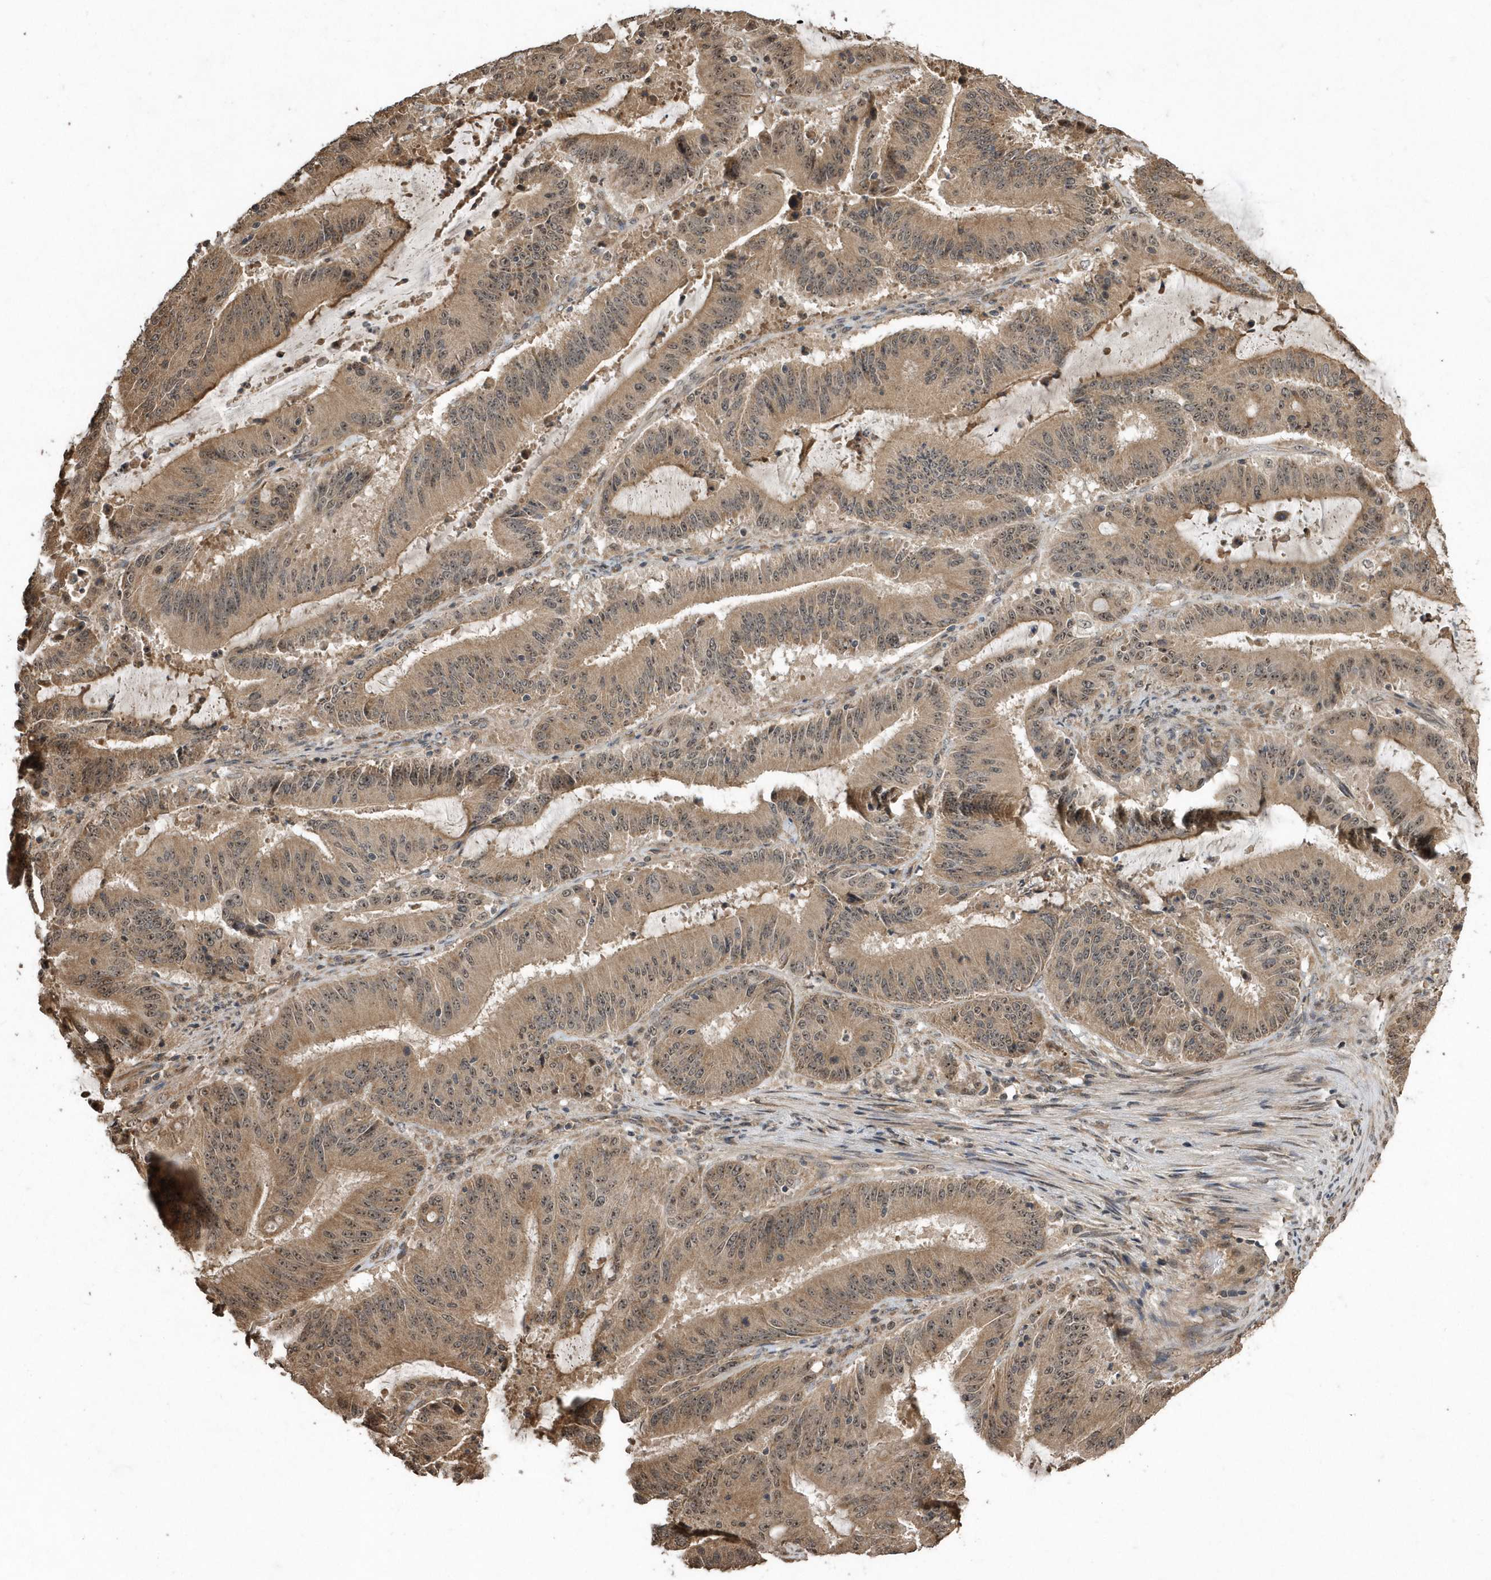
{"staining": {"intensity": "moderate", "quantity": ">75%", "location": "cytoplasmic/membranous"}, "tissue": "liver cancer", "cell_type": "Tumor cells", "image_type": "cancer", "snomed": [{"axis": "morphology", "description": "Normal tissue, NOS"}, {"axis": "morphology", "description": "Cholangiocarcinoma"}, {"axis": "topography", "description": "Liver"}, {"axis": "topography", "description": "Peripheral nerve tissue"}], "caption": "Brown immunohistochemical staining in human cholangiocarcinoma (liver) reveals moderate cytoplasmic/membranous positivity in about >75% of tumor cells.", "gene": "WASHC5", "patient": {"sex": "female", "age": 73}}